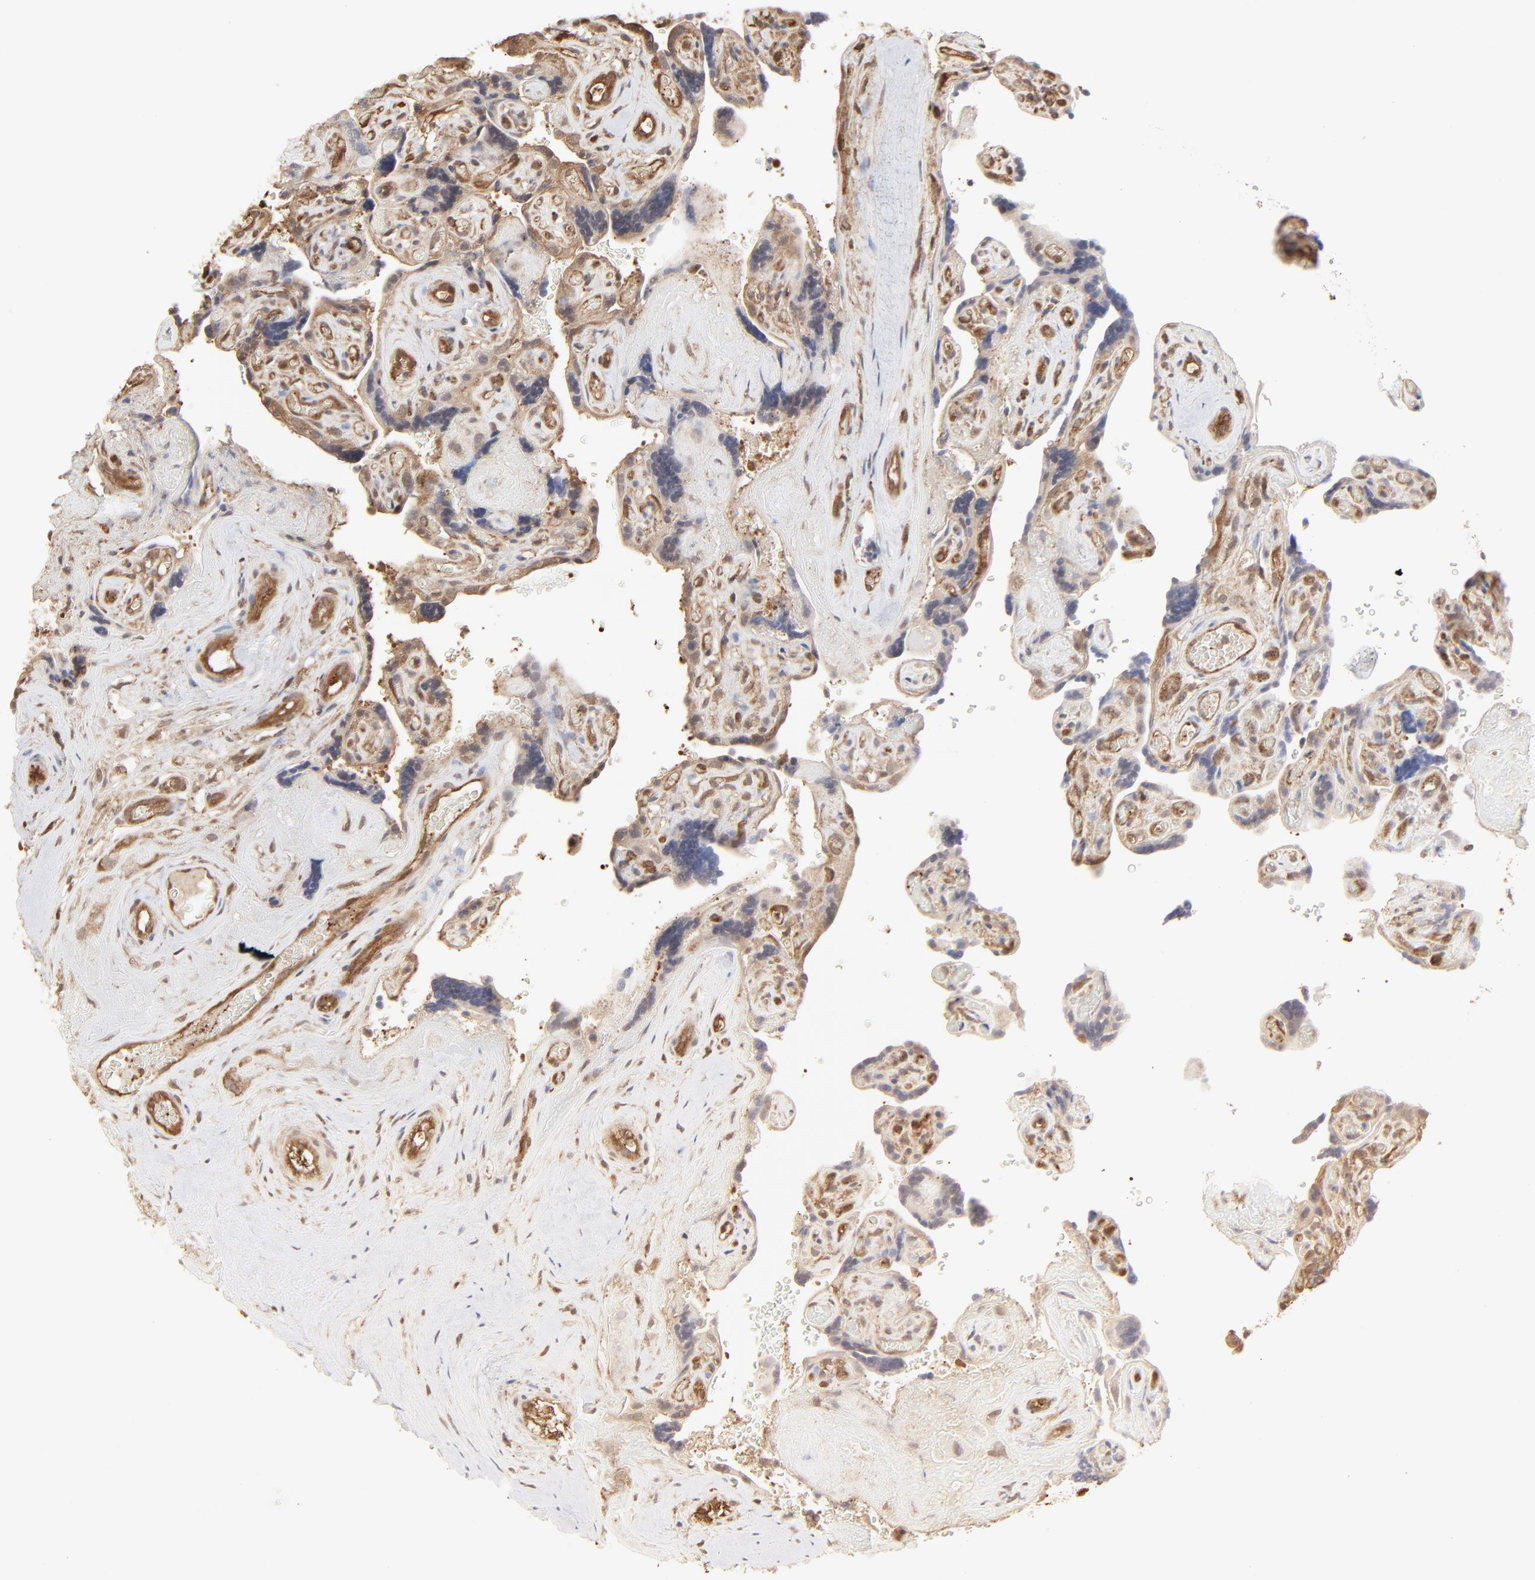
{"staining": {"intensity": "moderate", "quantity": ">75%", "location": "cytoplasmic/membranous"}, "tissue": "placenta", "cell_type": "Decidual cells", "image_type": "normal", "snomed": [{"axis": "morphology", "description": "Normal tissue, NOS"}, {"axis": "topography", "description": "Placenta"}], "caption": "IHC histopathology image of normal placenta: placenta stained using IHC reveals medium levels of moderate protein expression localized specifically in the cytoplasmic/membranous of decidual cells, appearing as a cytoplasmic/membranous brown color.", "gene": "PPP2CA", "patient": {"sex": "female", "age": 30}}